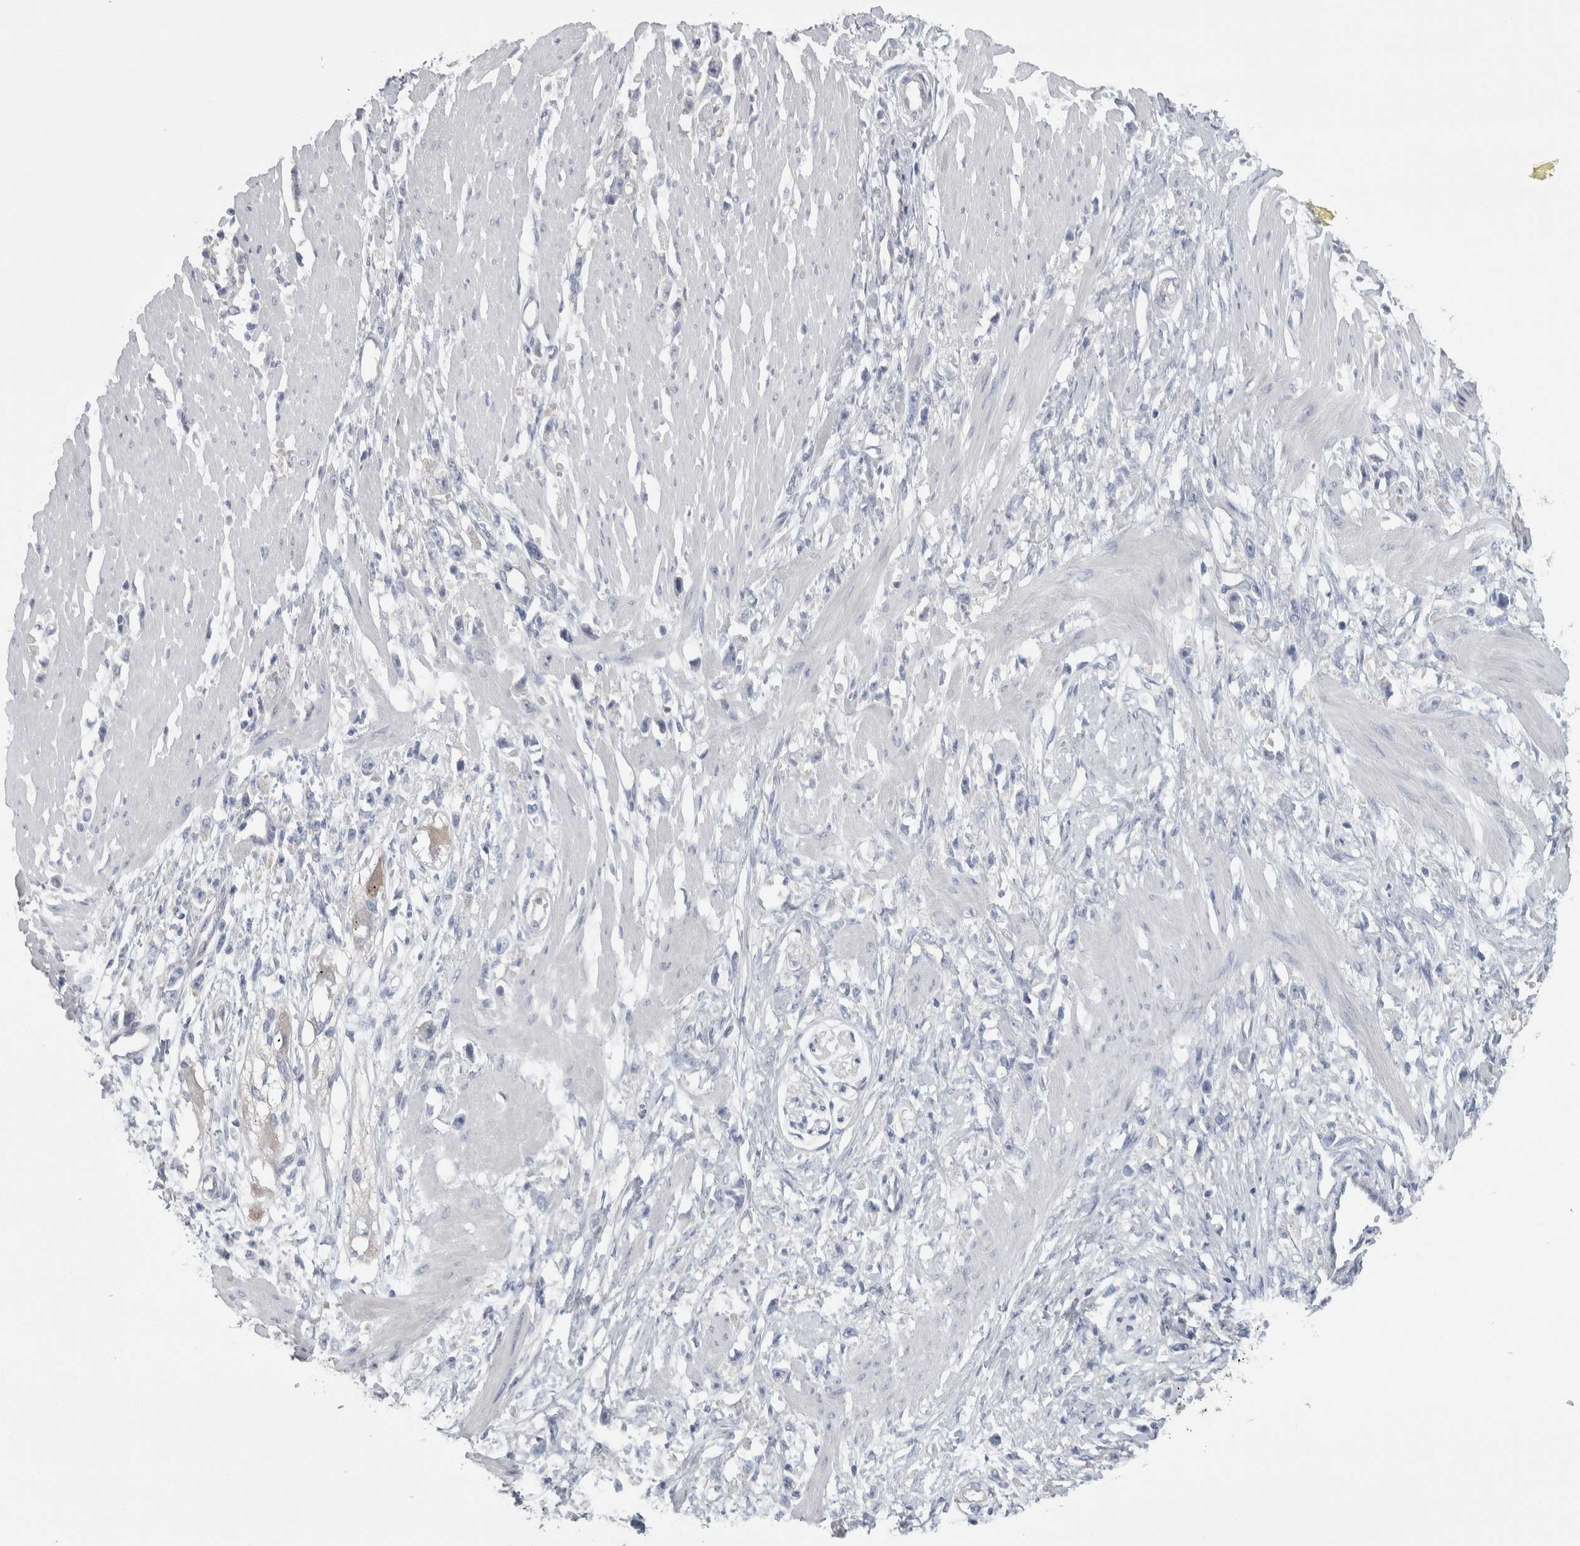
{"staining": {"intensity": "negative", "quantity": "none", "location": "none"}, "tissue": "stomach cancer", "cell_type": "Tumor cells", "image_type": "cancer", "snomed": [{"axis": "morphology", "description": "Adenocarcinoma, NOS"}, {"axis": "topography", "description": "Stomach"}], "caption": "This micrograph is of adenocarcinoma (stomach) stained with immunohistochemistry (IHC) to label a protein in brown with the nuclei are counter-stained blue. There is no expression in tumor cells.", "gene": "GPHN", "patient": {"sex": "female", "age": 59}}